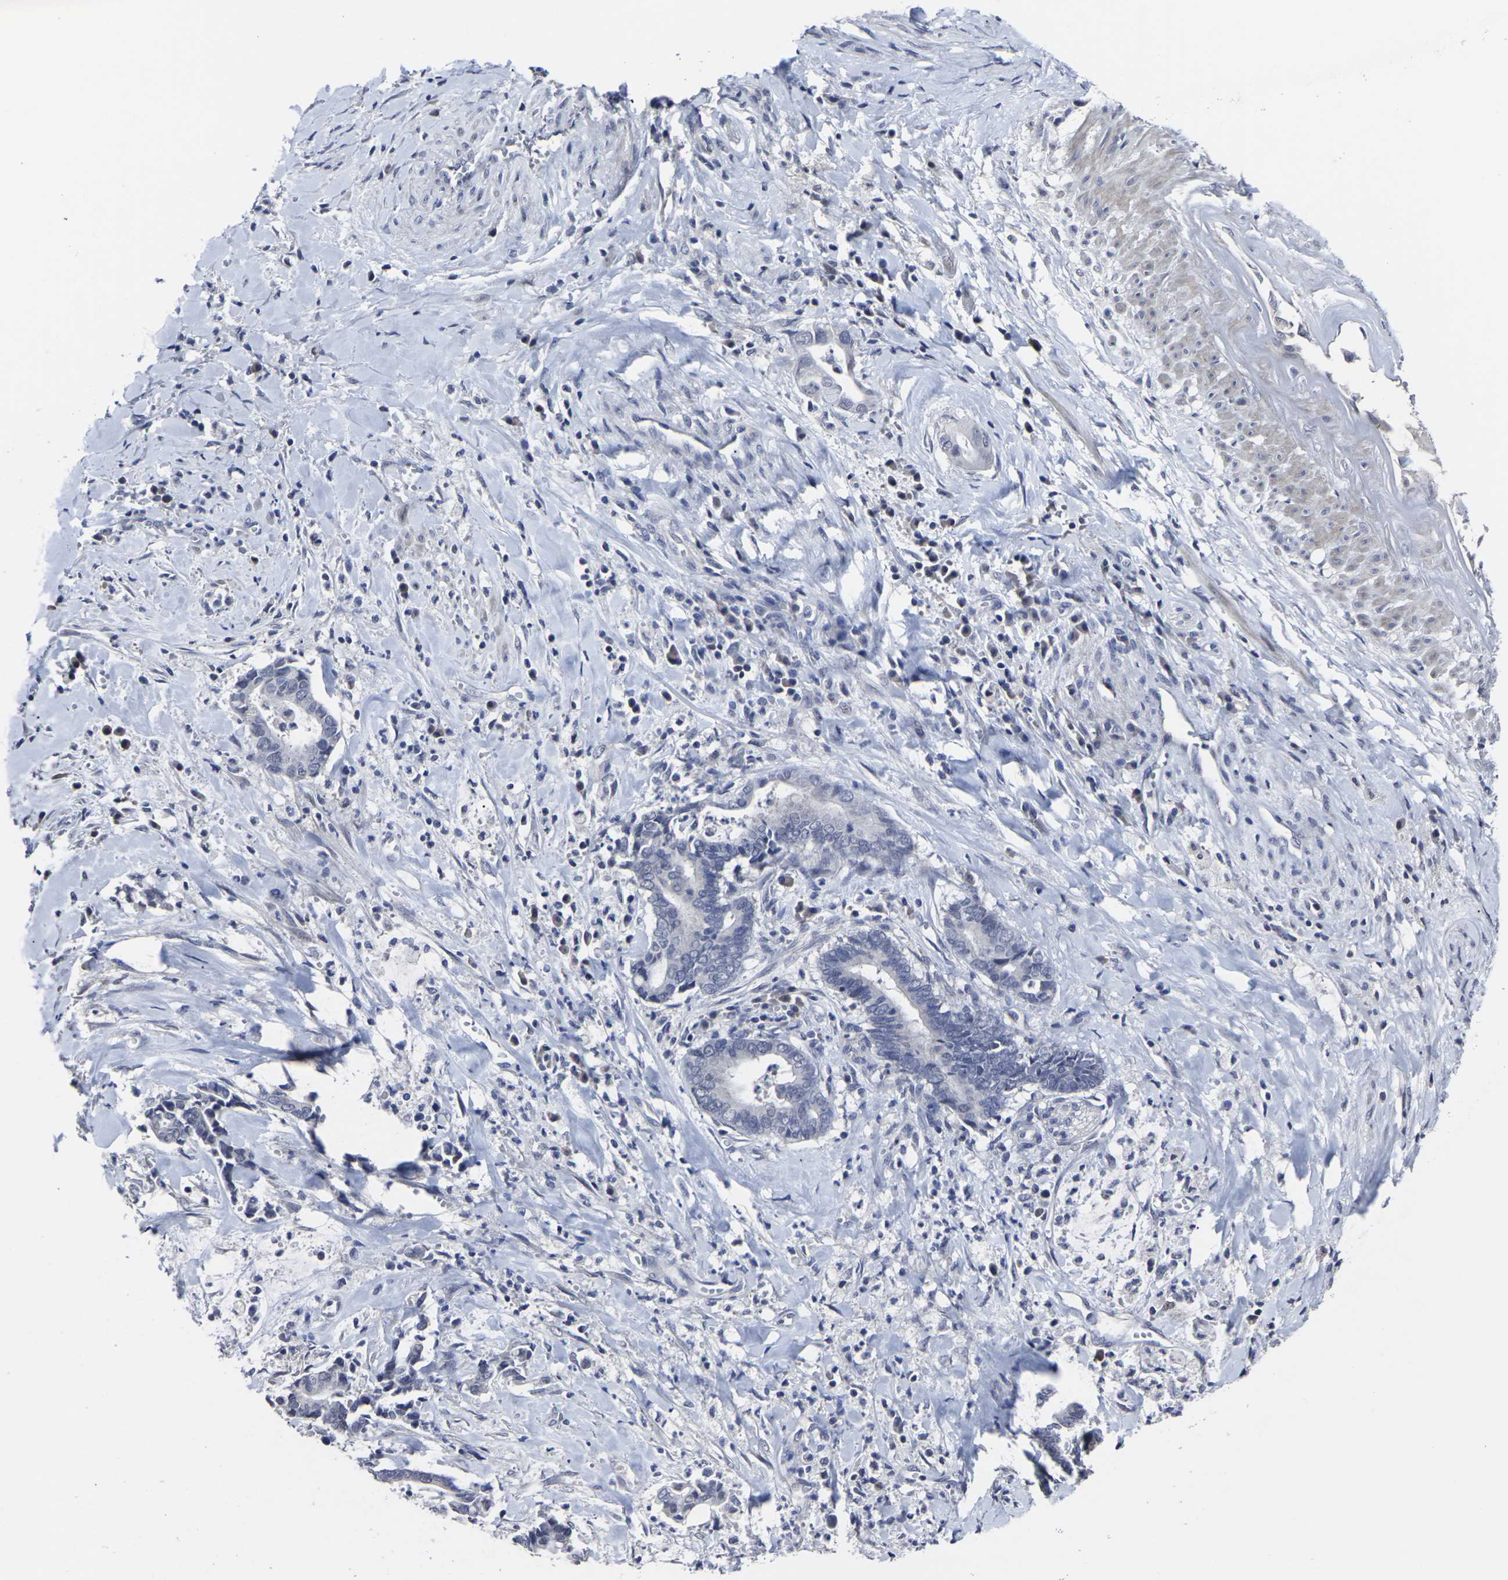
{"staining": {"intensity": "negative", "quantity": "none", "location": "none"}, "tissue": "cervical cancer", "cell_type": "Tumor cells", "image_type": "cancer", "snomed": [{"axis": "morphology", "description": "Adenocarcinoma, NOS"}, {"axis": "topography", "description": "Cervix"}], "caption": "Human cervical adenocarcinoma stained for a protein using immunohistochemistry (IHC) reveals no expression in tumor cells.", "gene": "MSANTD4", "patient": {"sex": "female", "age": 44}}